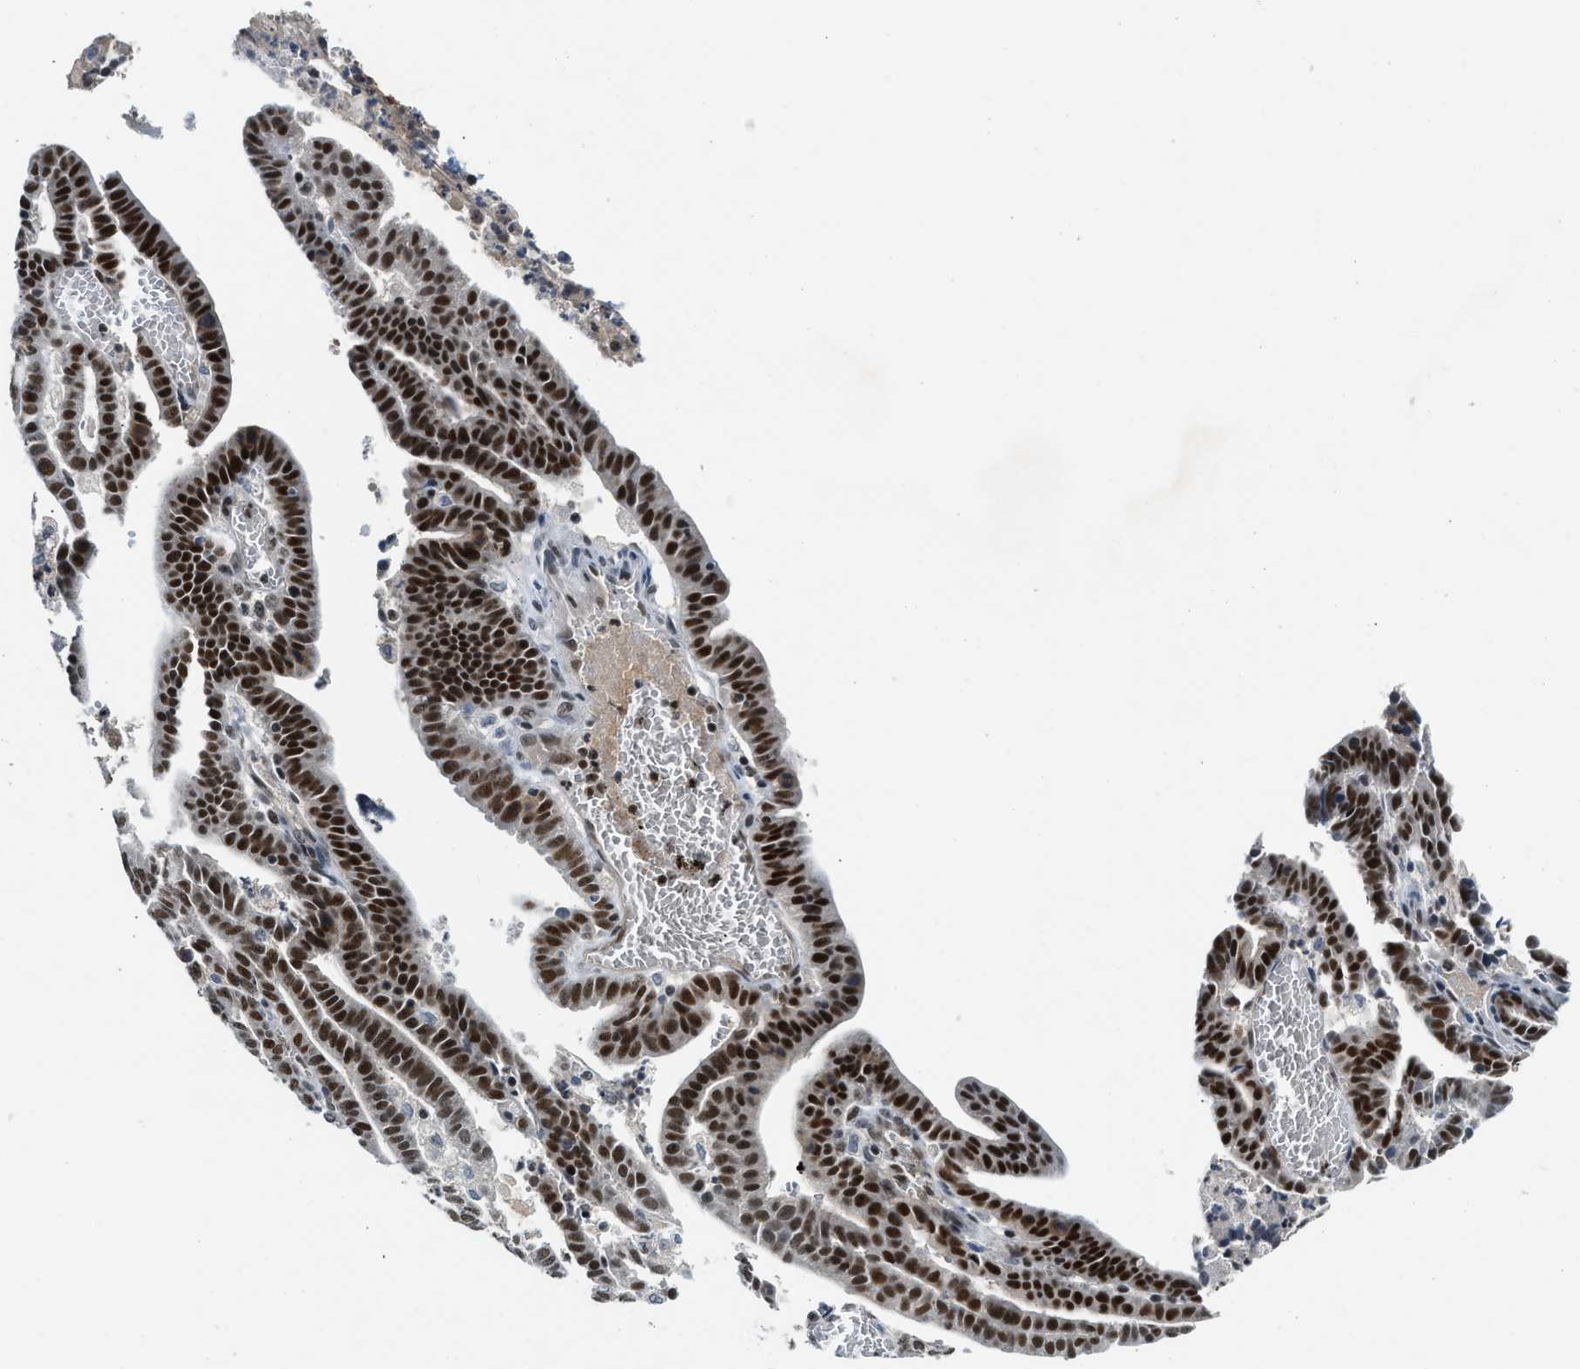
{"staining": {"intensity": "strong", "quantity": ">75%", "location": "nuclear"}, "tissue": "endometrial cancer", "cell_type": "Tumor cells", "image_type": "cancer", "snomed": [{"axis": "morphology", "description": "Adenocarcinoma, NOS"}, {"axis": "topography", "description": "Uterus"}], "caption": "Immunohistochemical staining of human endometrial cancer (adenocarcinoma) demonstrates strong nuclear protein staining in approximately >75% of tumor cells. (DAB (3,3'-diaminobenzidine) IHC with brightfield microscopy, high magnification).", "gene": "NCOA1", "patient": {"sex": "female", "age": 83}}